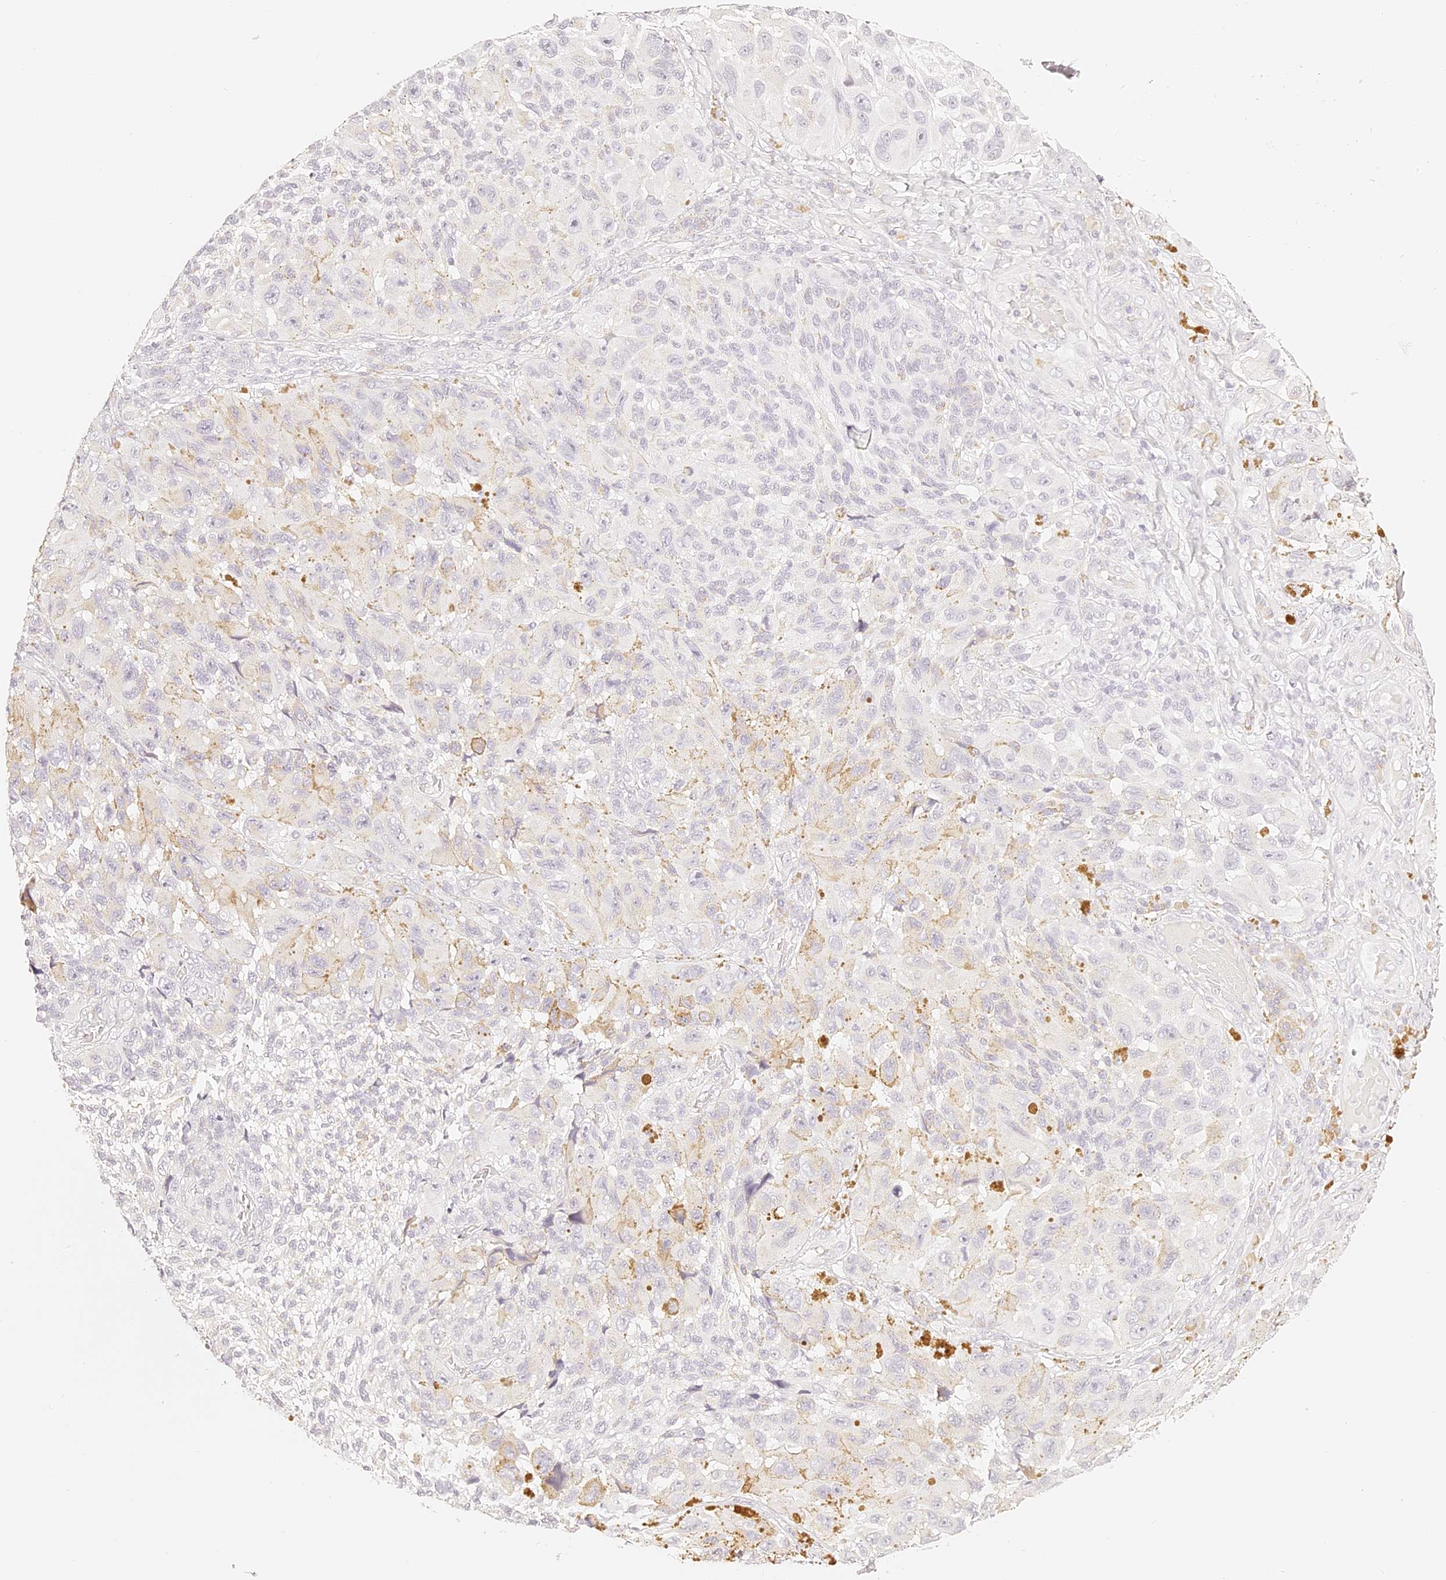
{"staining": {"intensity": "negative", "quantity": "none", "location": "none"}, "tissue": "melanoma", "cell_type": "Tumor cells", "image_type": "cancer", "snomed": [{"axis": "morphology", "description": "Malignant melanoma, NOS"}, {"axis": "topography", "description": "Skin"}], "caption": "Malignant melanoma stained for a protein using immunohistochemistry (IHC) demonstrates no positivity tumor cells.", "gene": "TRIM45", "patient": {"sex": "female", "age": 73}}